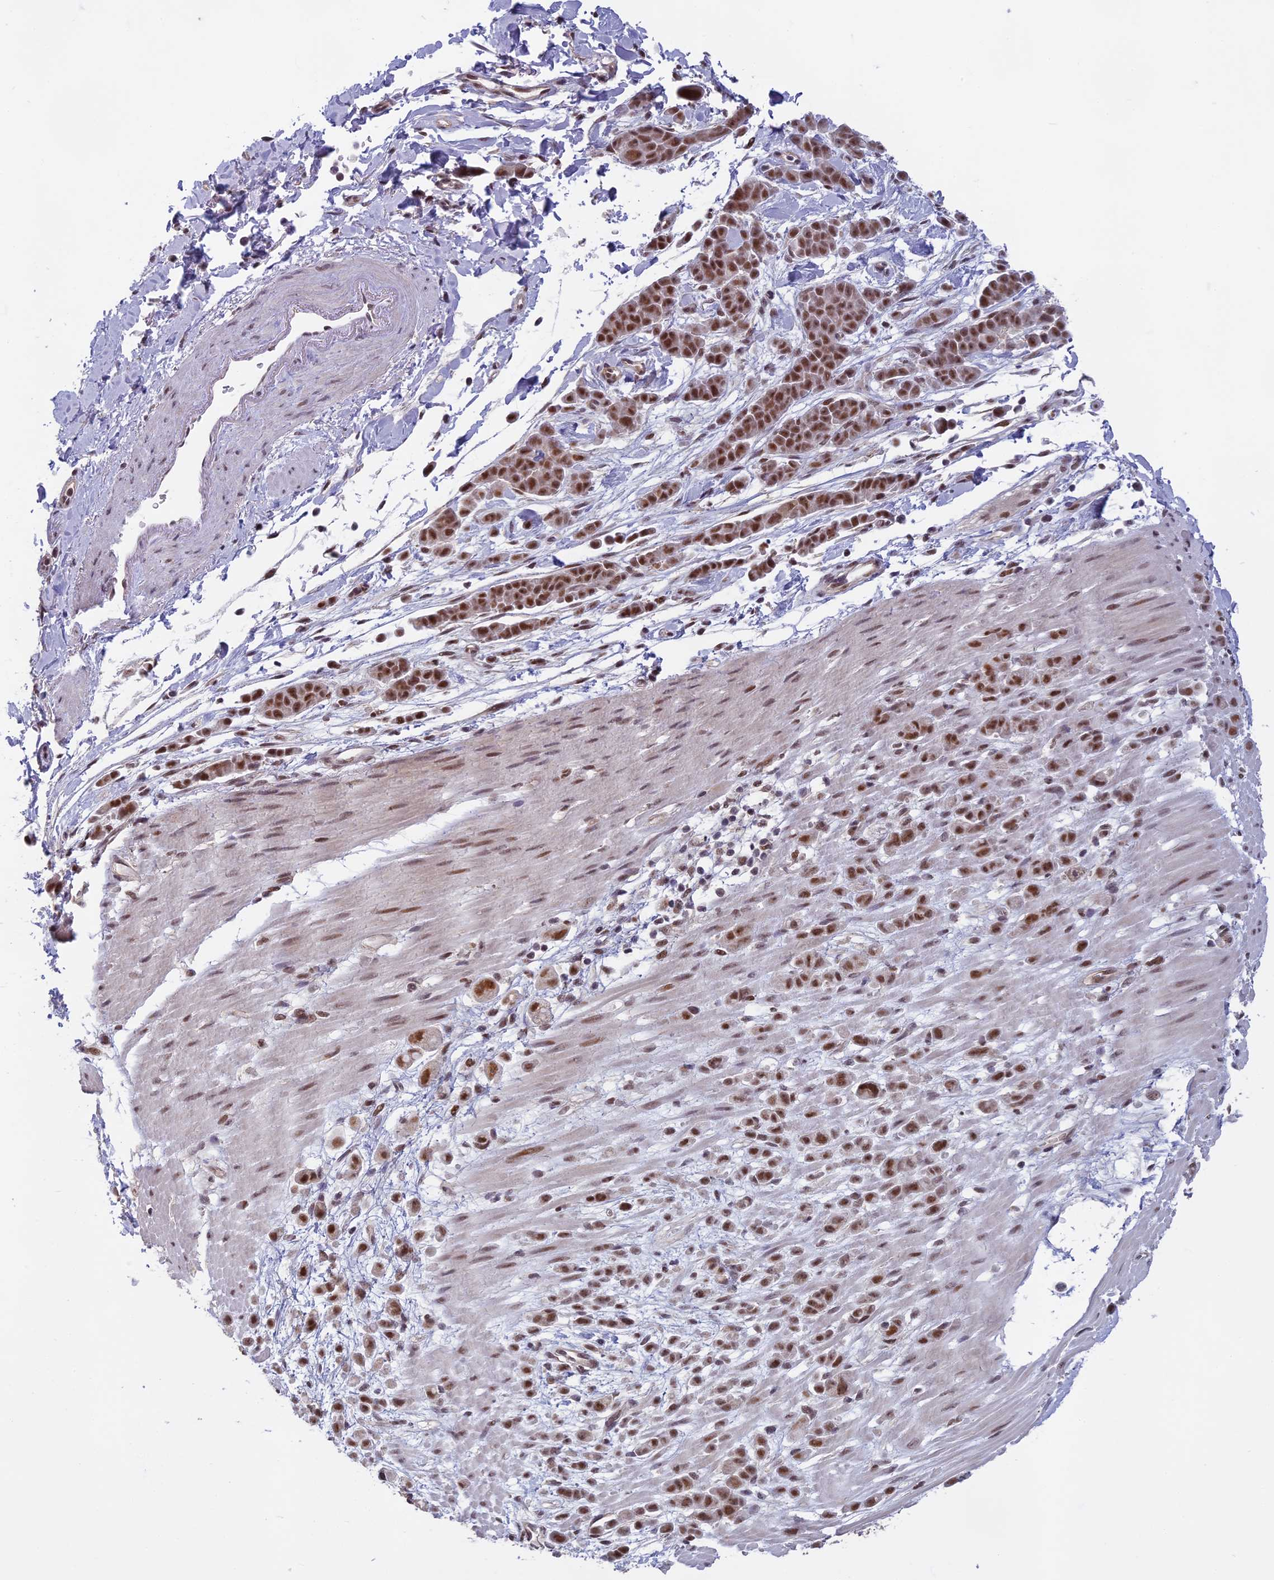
{"staining": {"intensity": "moderate", "quantity": ">75%", "location": "nuclear"}, "tissue": "pancreatic cancer", "cell_type": "Tumor cells", "image_type": "cancer", "snomed": [{"axis": "morphology", "description": "Normal tissue, NOS"}, {"axis": "morphology", "description": "Adenocarcinoma, NOS"}, {"axis": "topography", "description": "Pancreas"}], "caption": "Tumor cells exhibit medium levels of moderate nuclear expression in approximately >75% of cells in pancreatic cancer (adenocarcinoma).", "gene": "MORF4L1", "patient": {"sex": "female", "age": 64}}